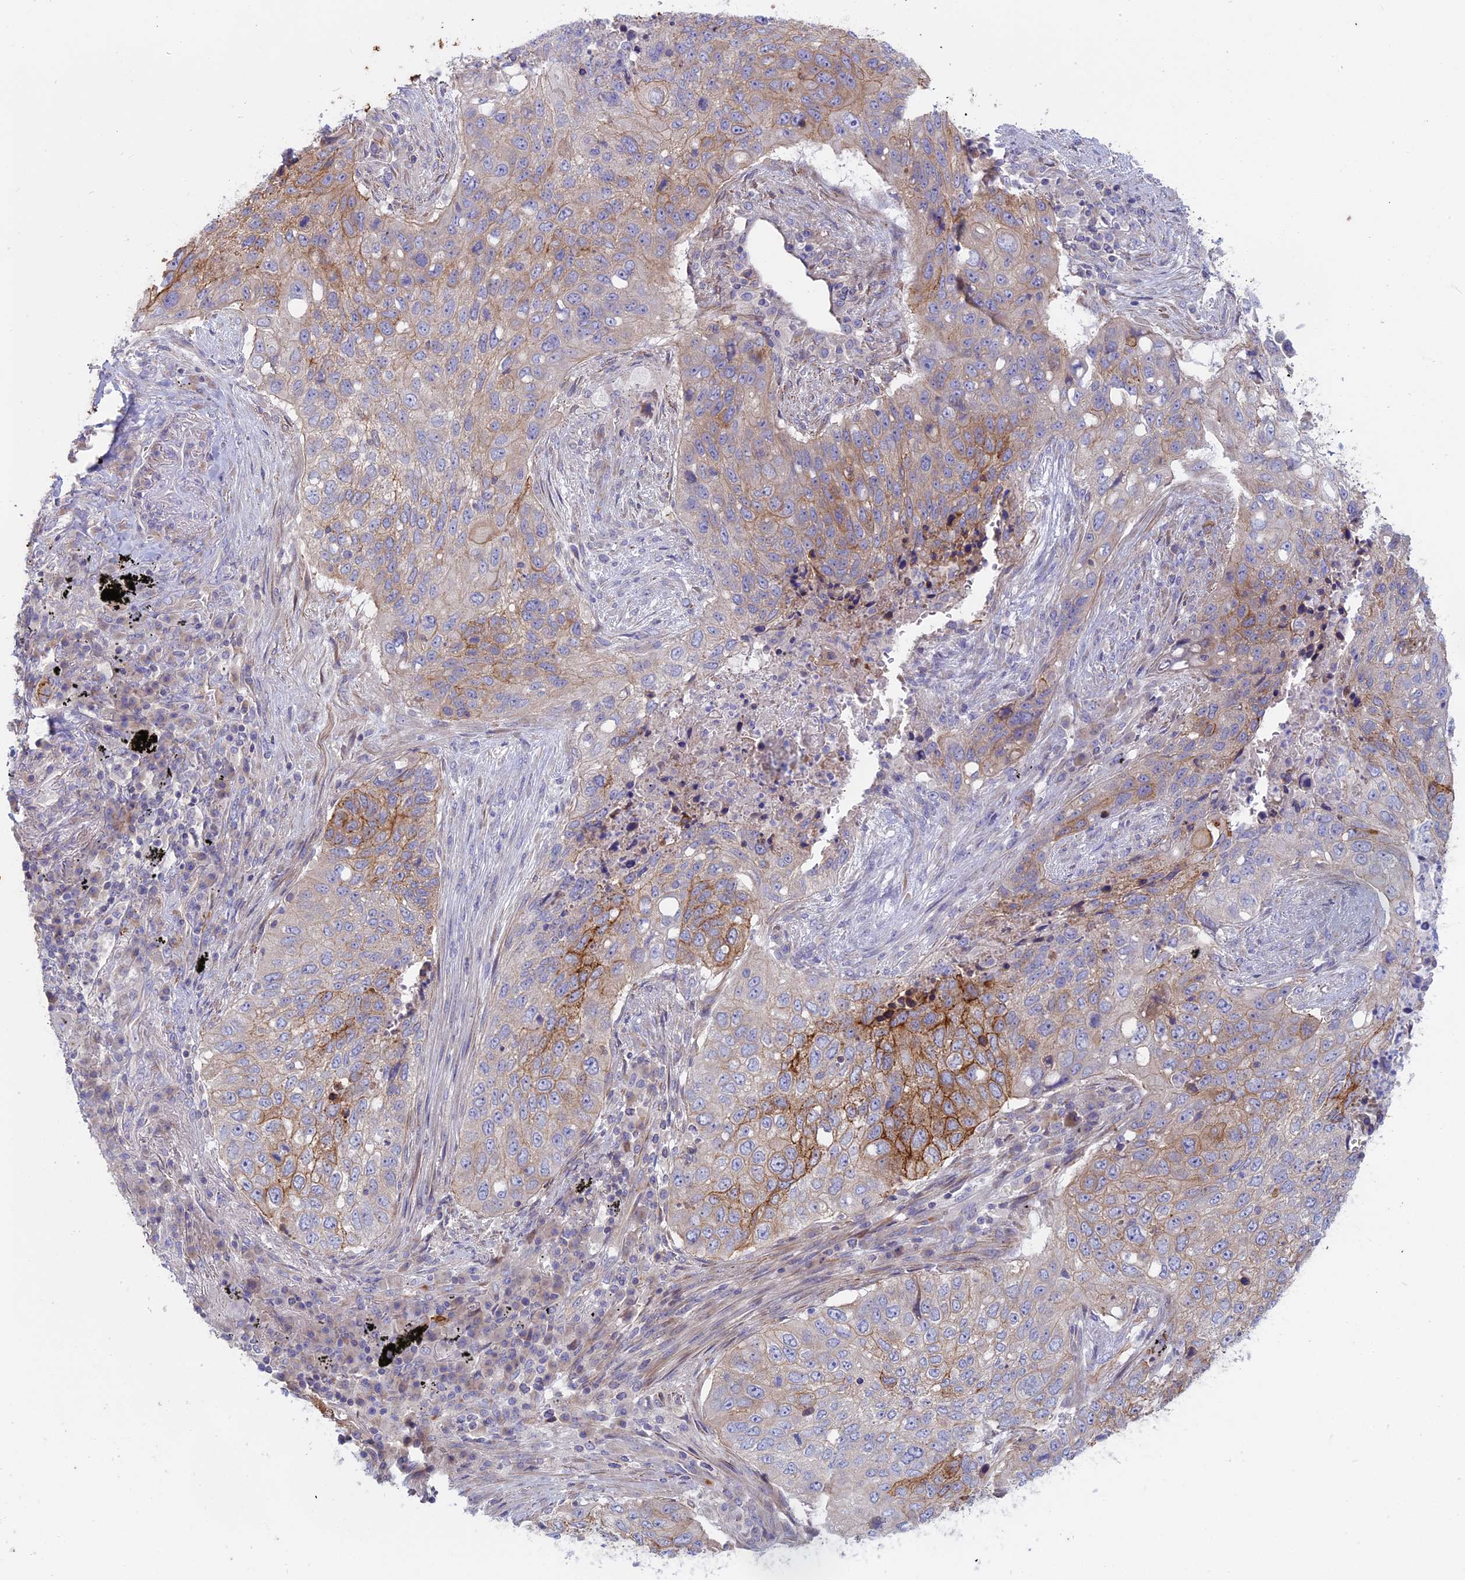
{"staining": {"intensity": "moderate", "quantity": "<25%", "location": "cytoplasmic/membranous"}, "tissue": "lung cancer", "cell_type": "Tumor cells", "image_type": "cancer", "snomed": [{"axis": "morphology", "description": "Squamous cell carcinoma, NOS"}, {"axis": "topography", "description": "Lung"}], "caption": "Immunohistochemistry (DAB (3,3'-diaminobenzidine)) staining of human lung cancer (squamous cell carcinoma) shows moderate cytoplasmic/membranous protein expression in about <25% of tumor cells.", "gene": "MYO5B", "patient": {"sex": "female", "age": 63}}